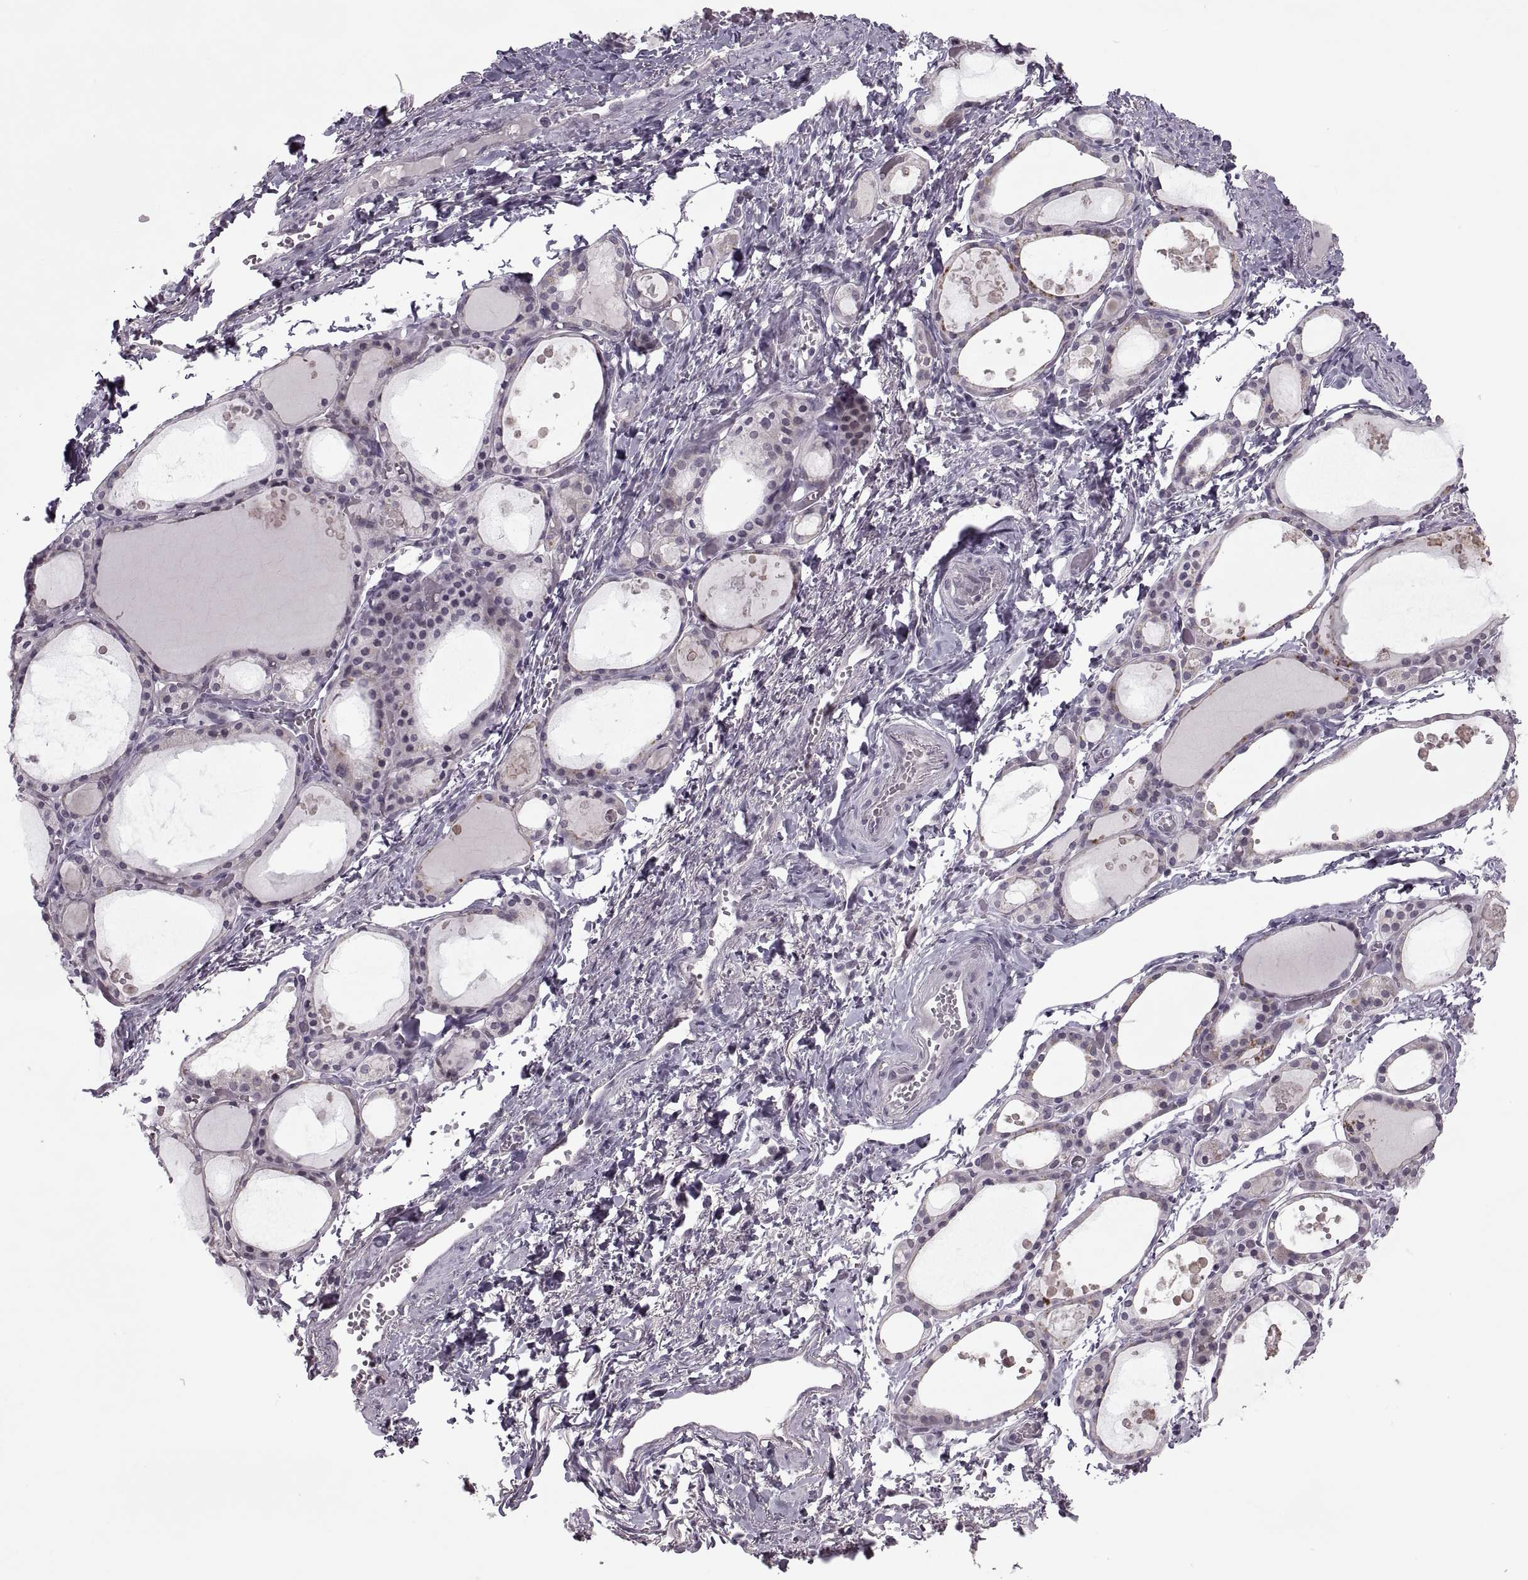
{"staining": {"intensity": "negative", "quantity": "none", "location": "none"}, "tissue": "thyroid gland", "cell_type": "Glandular cells", "image_type": "normal", "snomed": [{"axis": "morphology", "description": "Normal tissue, NOS"}, {"axis": "topography", "description": "Thyroid gland"}], "caption": "The micrograph reveals no significant expression in glandular cells of thyroid gland. (Immunohistochemistry, brightfield microscopy, high magnification).", "gene": "MGAT4D", "patient": {"sex": "male", "age": 68}}